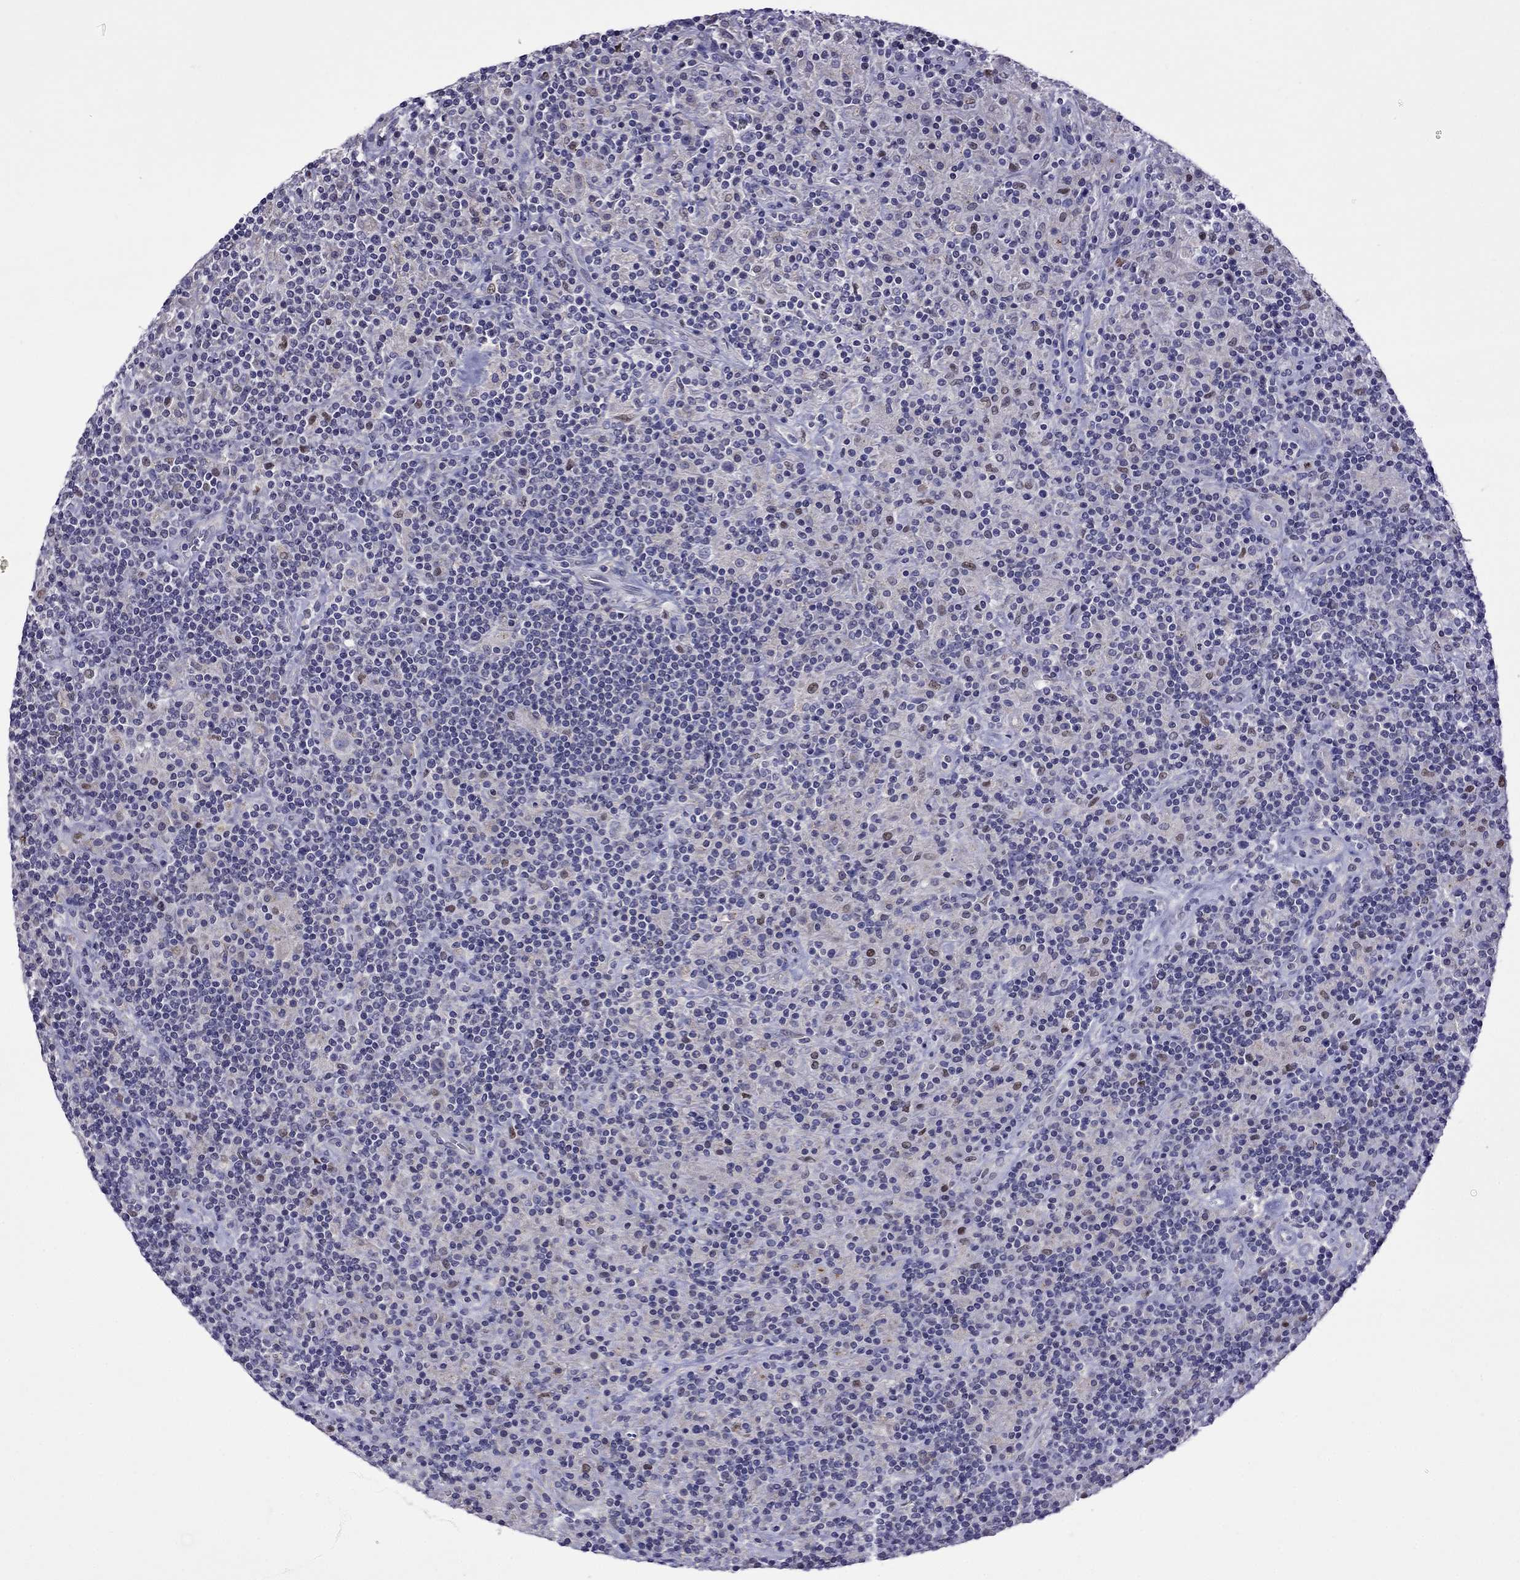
{"staining": {"intensity": "negative", "quantity": "none", "location": "none"}, "tissue": "lymphoma", "cell_type": "Tumor cells", "image_type": "cancer", "snomed": [{"axis": "morphology", "description": "Hodgkin's disease, NOS"}, {"axis": "topography", "description": "Lymph node"}], "caption": "Immunohistochemical staining of Hodgkin's disease demonstrates no significant staining in tumor cells.", "gene": "MPZ", "patient": {"sex": "male", "age": 70}}